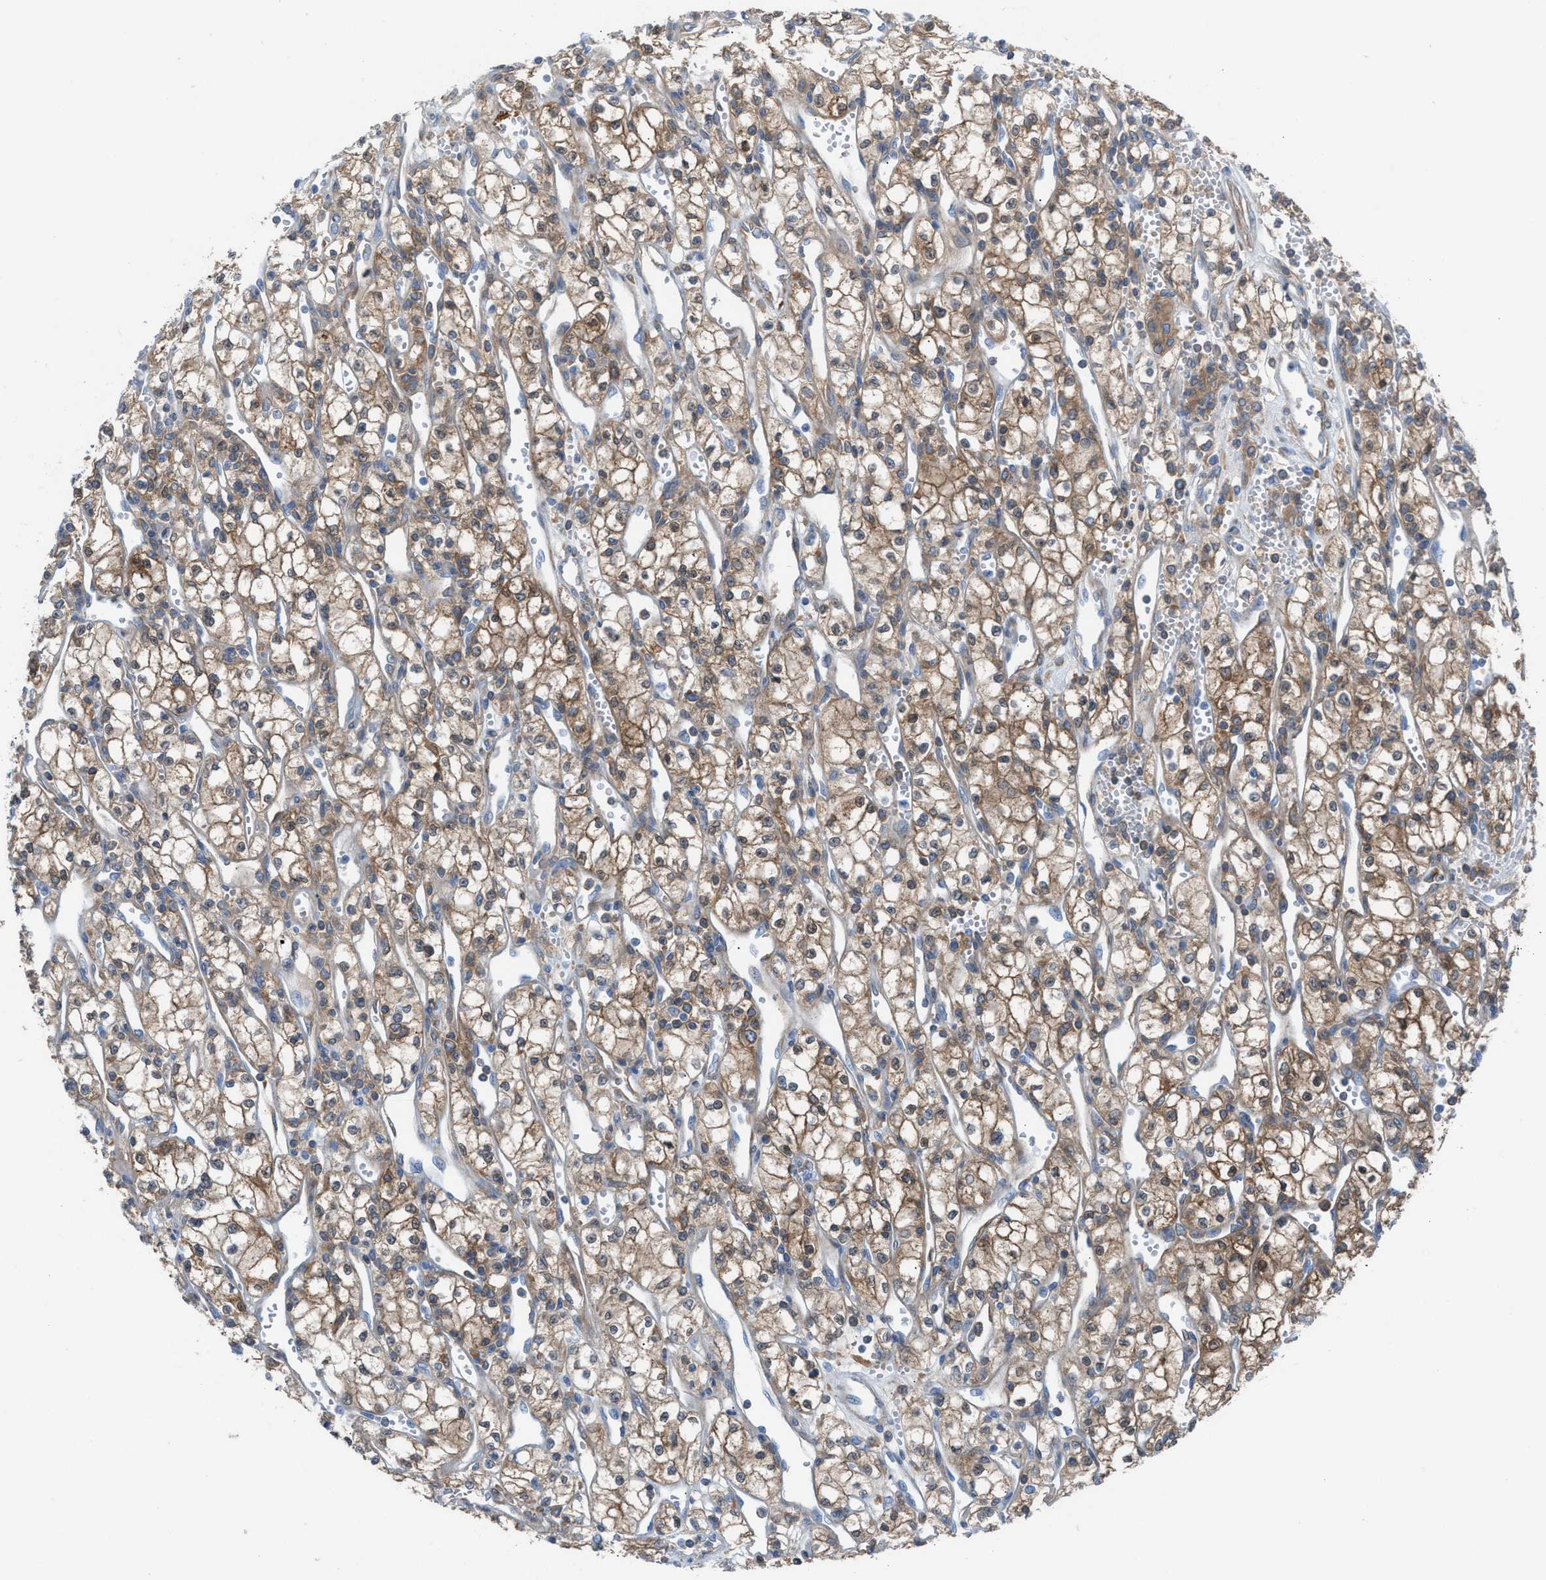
{"staining": {"intensity": "moderate", "quantity": ">75%", "location": "cytoplasmic/membranous"}, "tissue": "renal cancer", "cell_type": "Tumor cells", "image_type": "cancer", "snomed": [{"axis": "morphology", "description": "Adenocarcinoma, NOS"}, {"axis": "topography", "description": "Kidney"}], "caption": "Renal cancer was stained to show a protein in brown. There is medium levels of moderate cytoplasmic/membranous expression in approximately >75% of tumor cells.", "gene": "ASPA", "patient": {"sex": "male", "age": 59}}